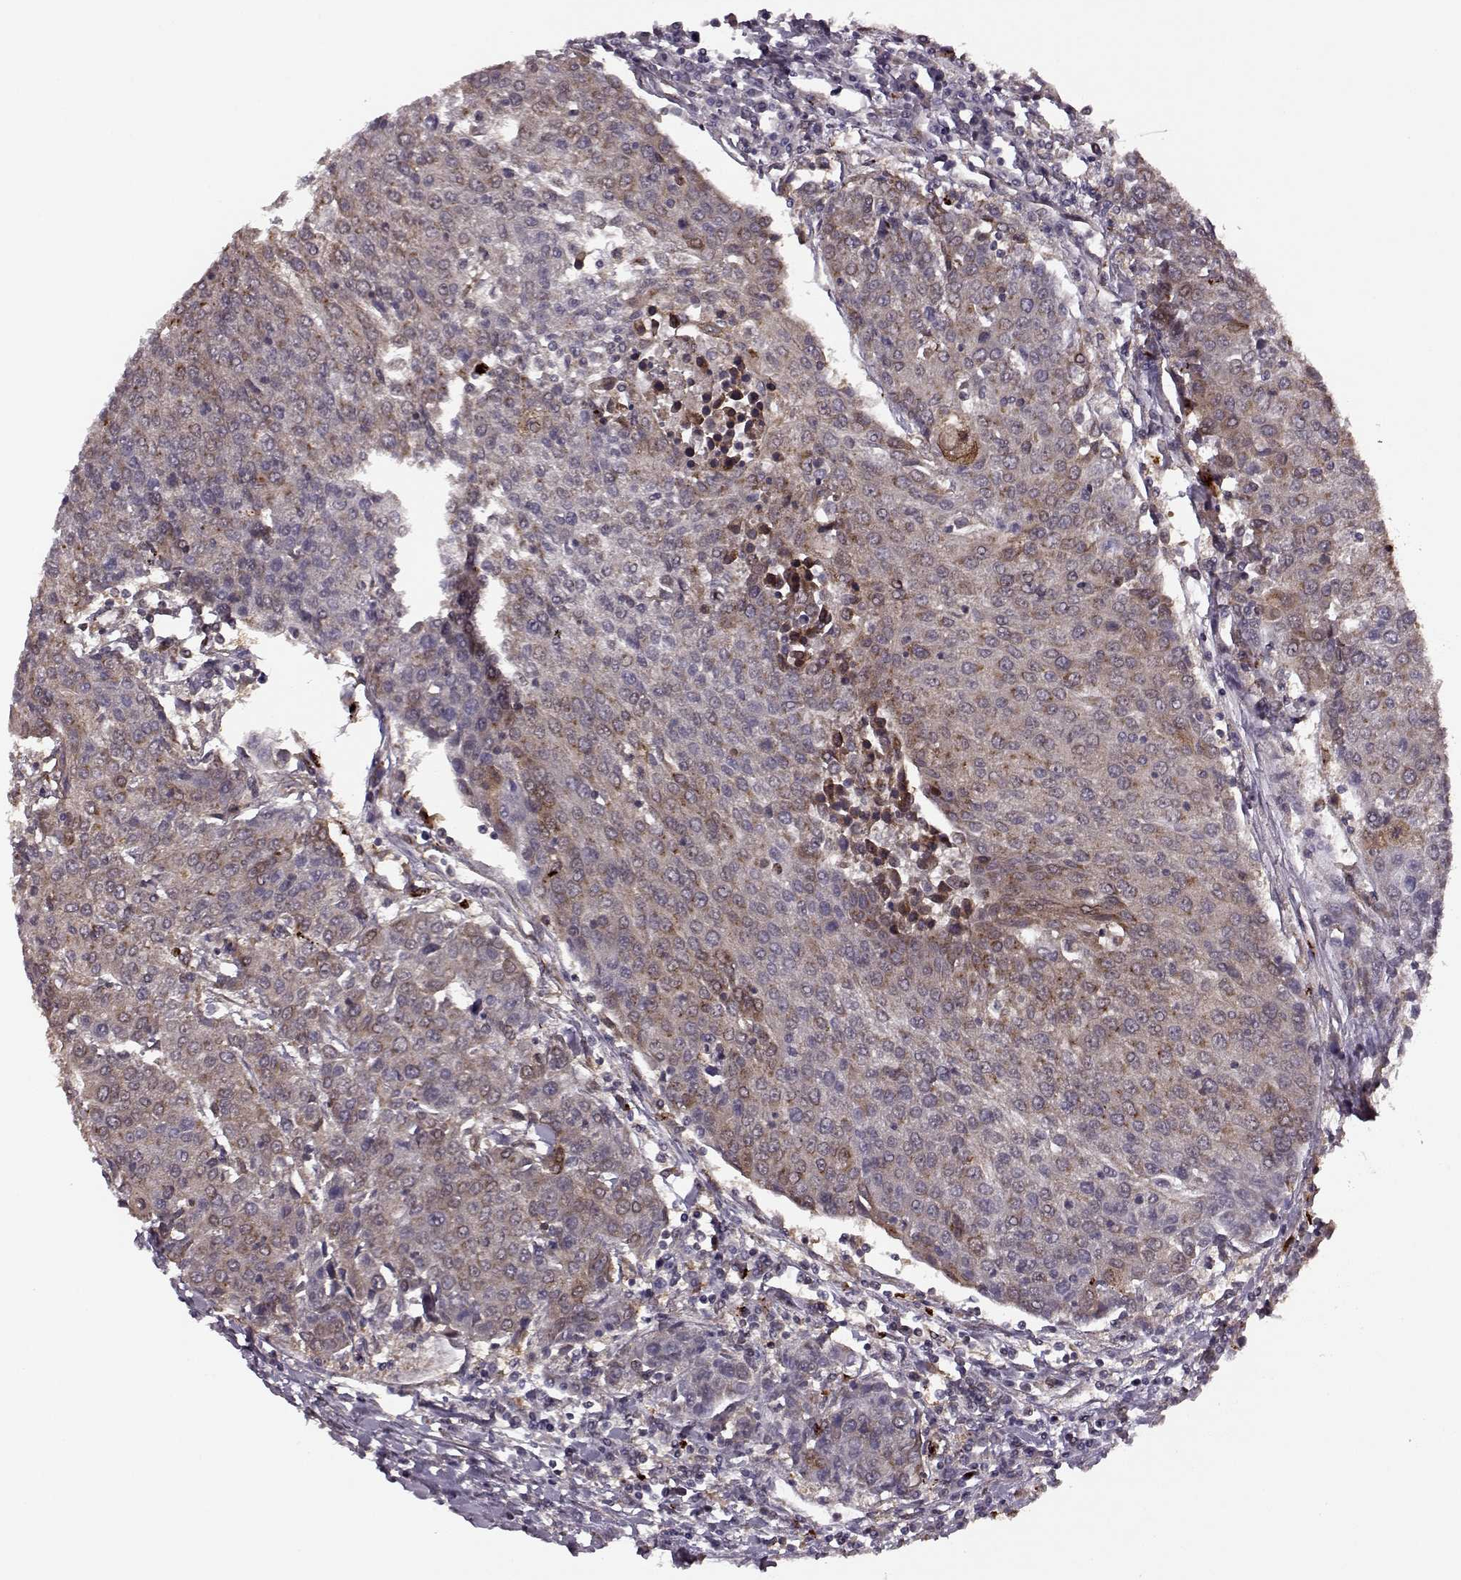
{"staining": {"intensity": "weak", "quantity": "<25%", "location": "cytoplasmic/membranous"}, "tissue": "urothelial cancer", "cell_type": "Tumor cells", "image_type": "cancer", "snomed": [{"axis": "morphology", "description": "Urothelial carcinoma, High grade"}, {"axis": "topography", "description": "Urinary bladder"}], "caption": "Immunohistochemistry micrograph of neoplastic tissue: high-grade urothelial carcinoma stained with DAB shows no significant protein positivity in tumor cells.", "gene": "YIPF5", "patient": {"sex": "female", "age": 85}}